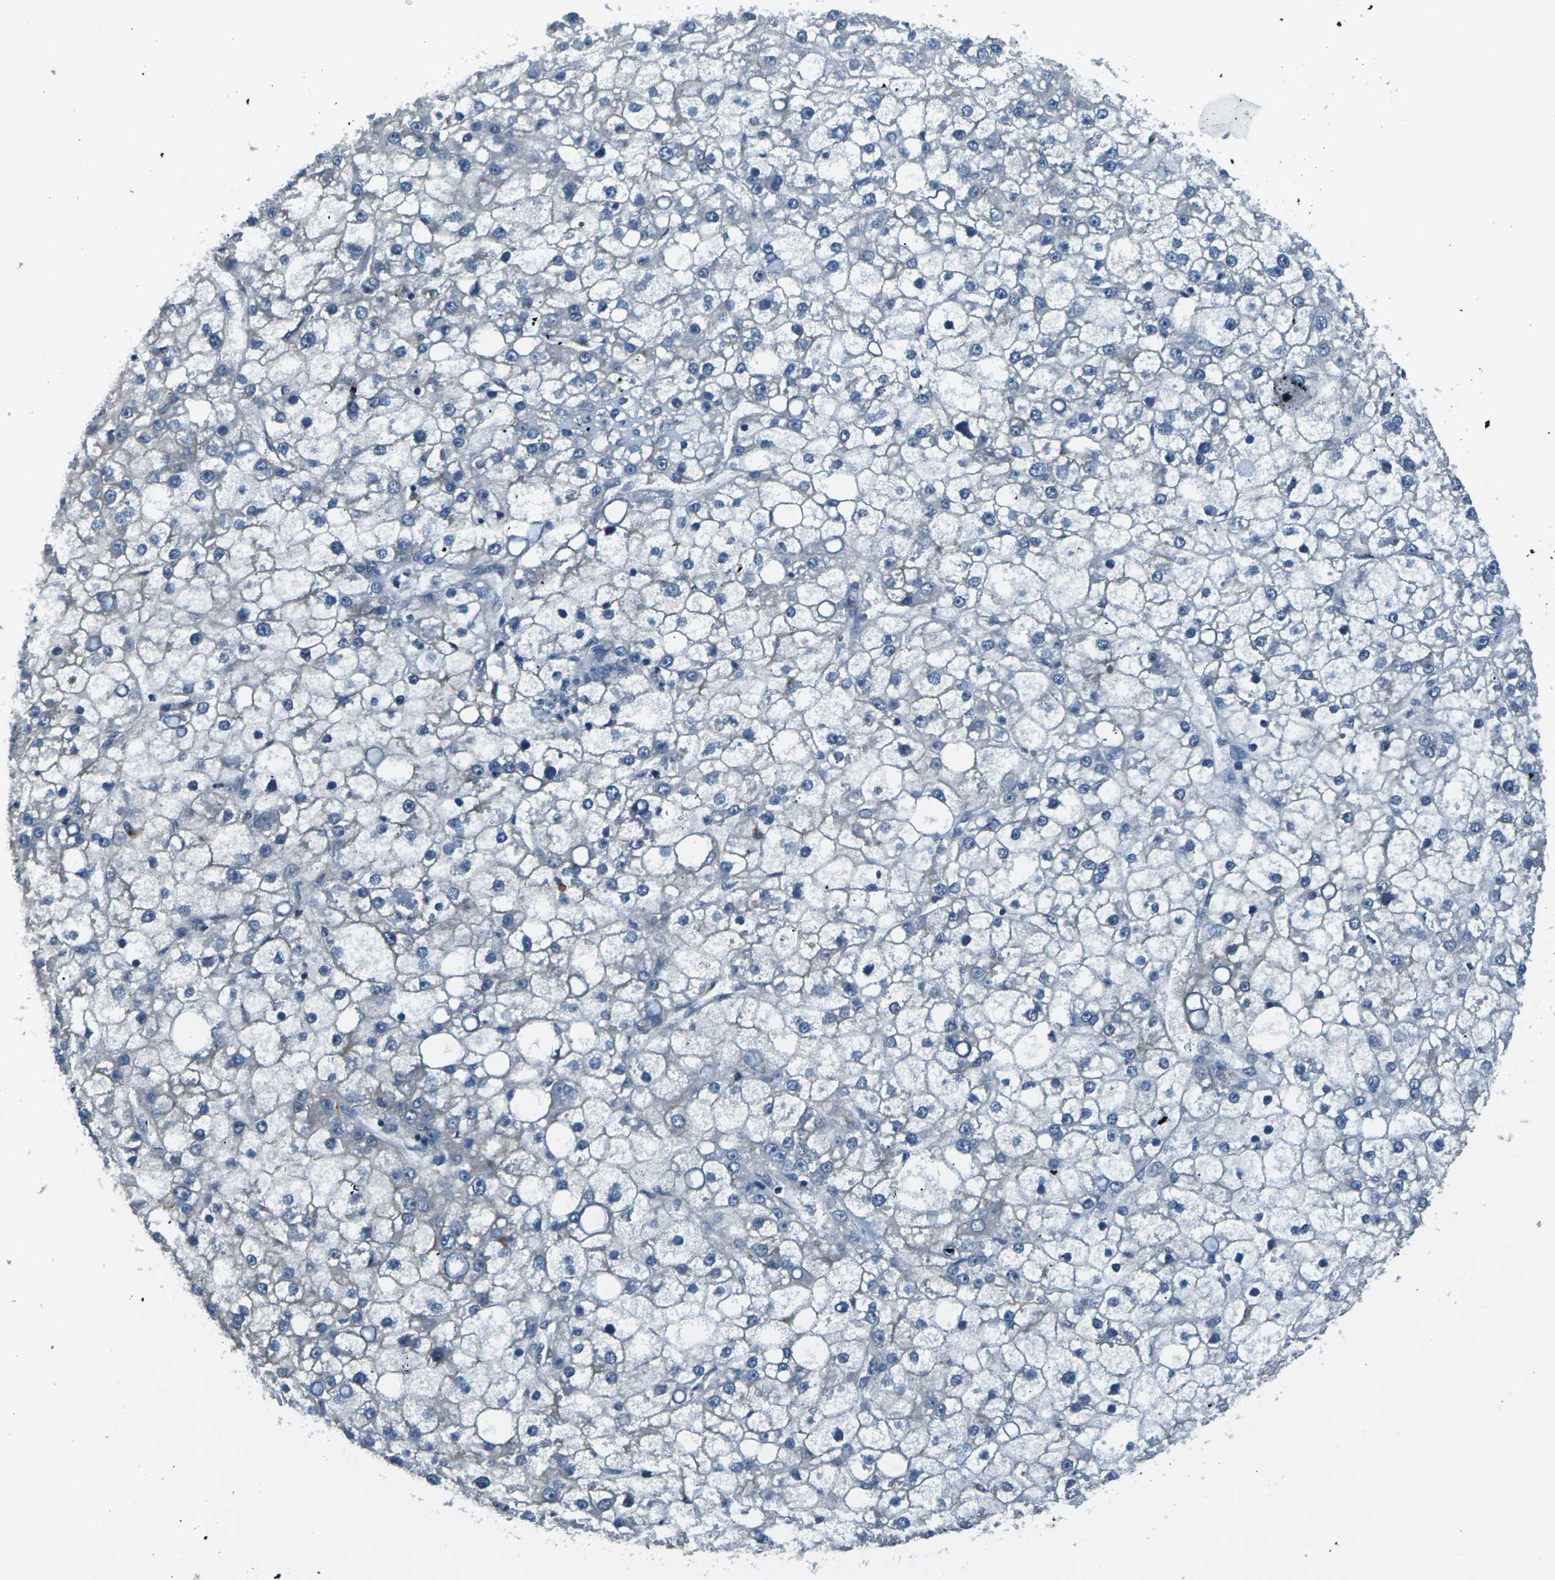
{"staining": {"intensity": "negative", "quantity": "none", "location": "none"}, "tissue": "liver cancer", "cell_type": "Tumor cells", "image_type": "cancer", "snomed": [{"axis": "morphology", "description": "Carcinoma, Hepatocellular, NOS"}, {"axis": "topography", "description": "Liver"}], "caption": "Histopathology image shows no protein positivity in tumor cells of hepatocellular carcinoma (liver) tissue.", "gene": "SLC13A3", "patient": {"sex": "male", "age": 67}}